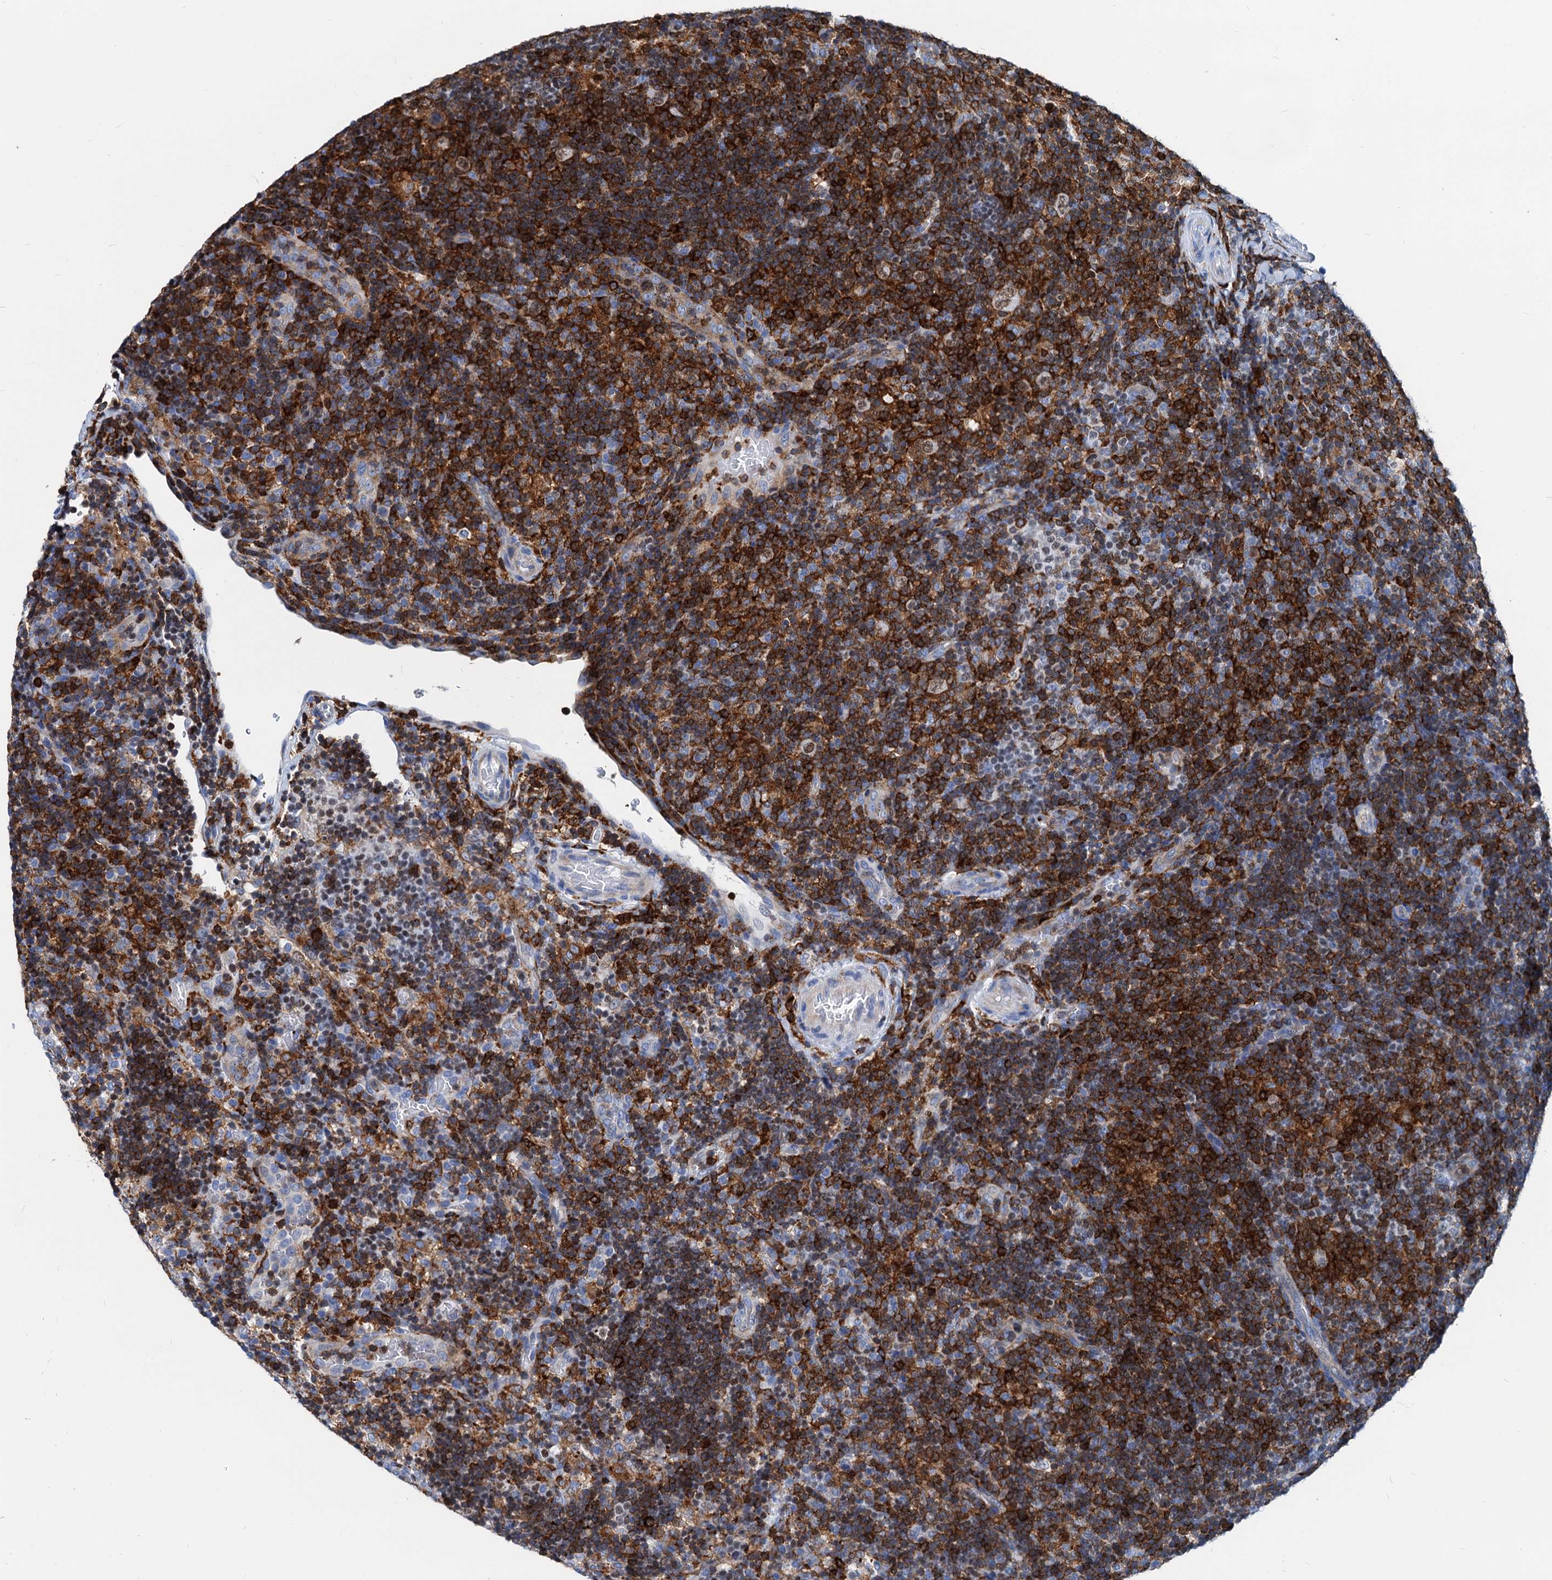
{"staining": {"intensity": "weak", "quantity": "25%-75%", "location": "cytoplasmic/membranous,nuclear"}, "tissue": "lymphoma", "cell_type": "Tumor cells", "image_type": "cancer", "snomed": [{"axis": "morphology", "description": "Hodgkin's disease, NOS"}, {"axis": "topography", "description": "Lymph node"}], "caption": "About 25%-75% of tumor cells in human Hodgkin's disease exhibit weak cytoplasmic/membranous and nuclear protein staining as visualized by brown immunohistochemical staining.", "gene": "LCP2", "patient": {"sex": "female", "age": 57}}